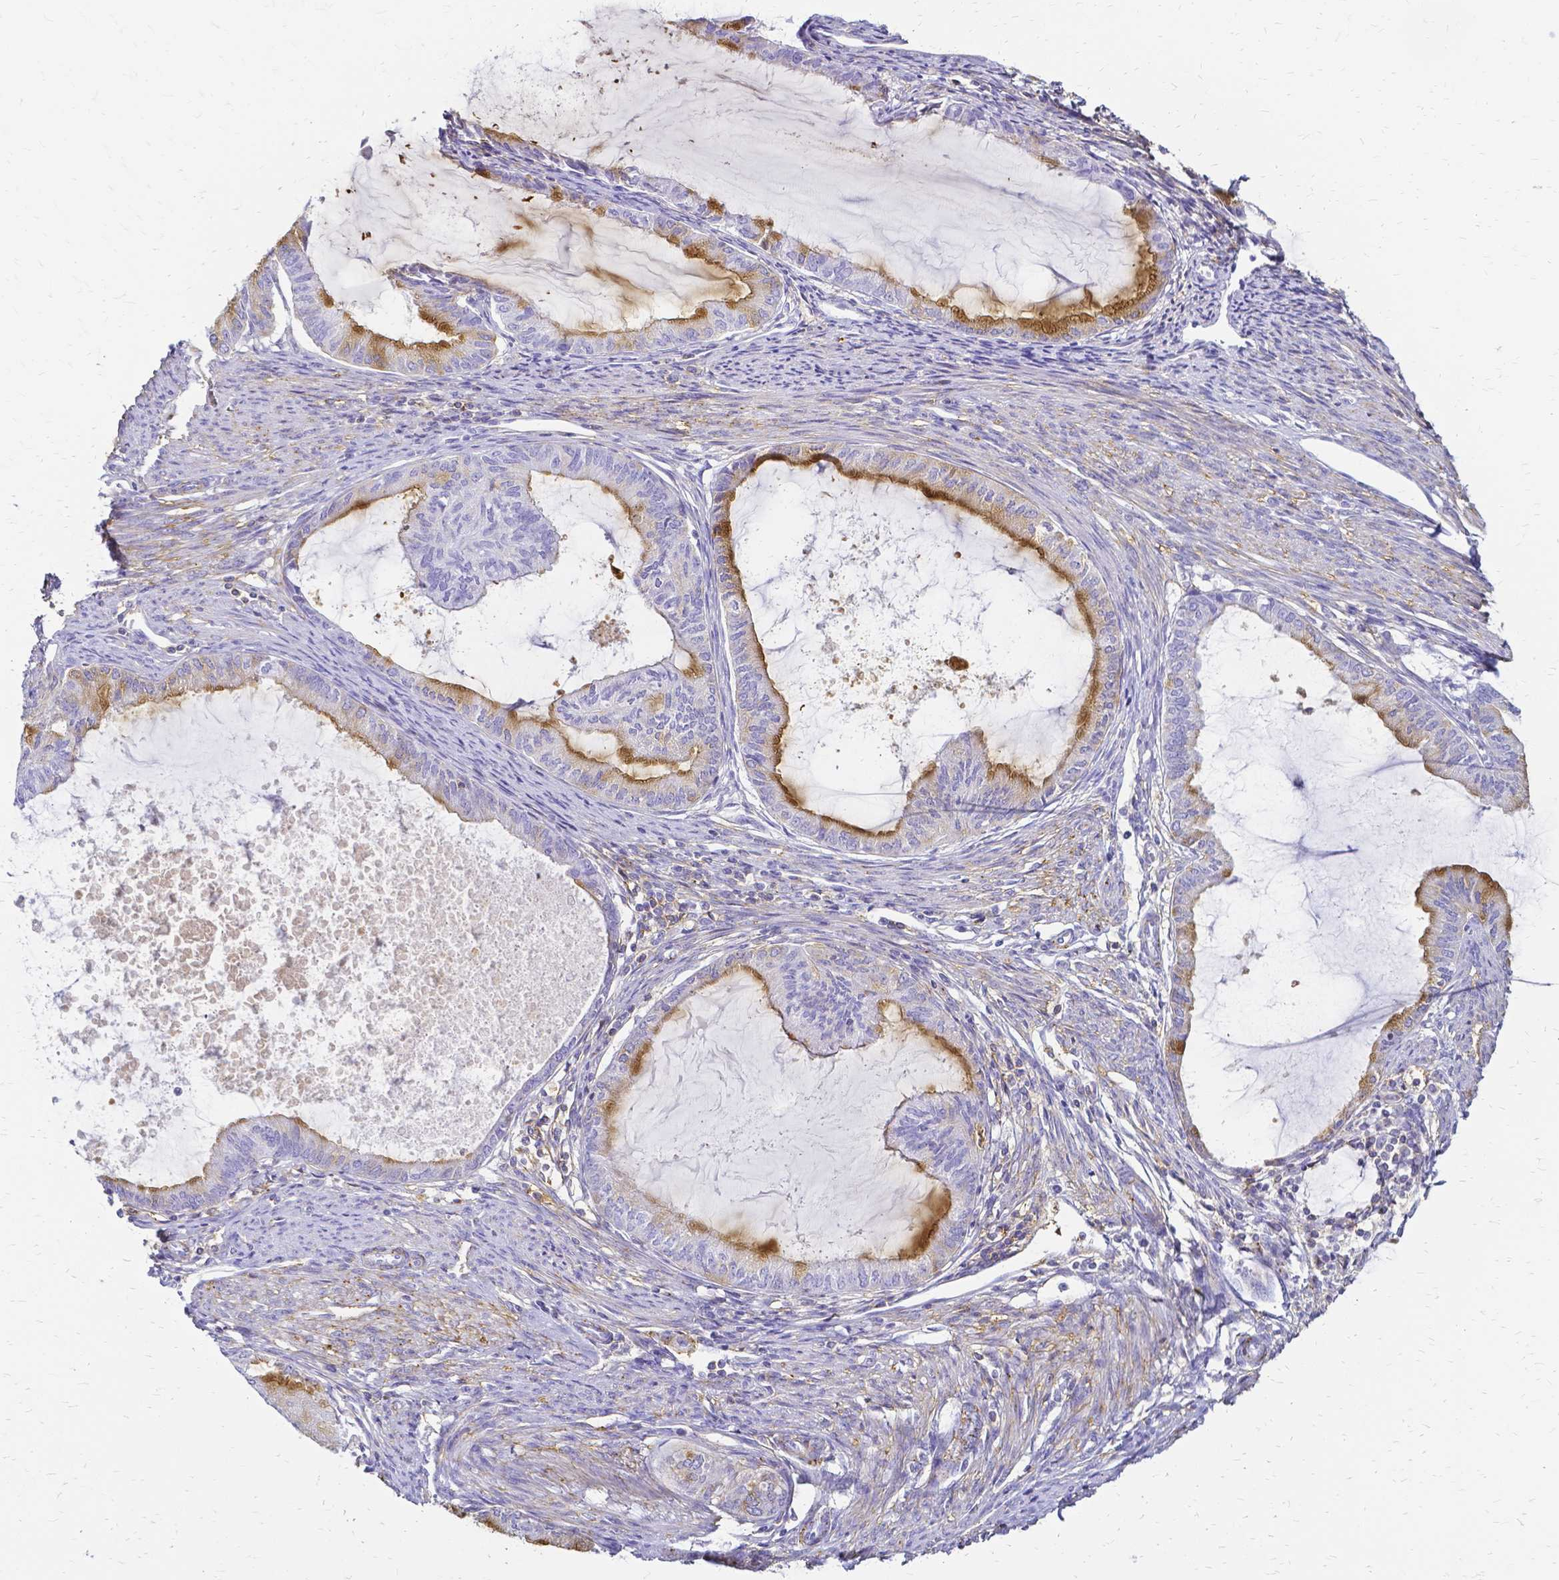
{"staining": {"intensity": "moderate", "quantity": "25%-75%", "location": "cytoplasmic/membranous"}, "tissue": "endometrial cancer", "cell_type": "Tumor cells", "image_type": "cancer", "snomed": [{"axis": "morphology", "description": "Adenocarcinoma, NOS"}, {"axis": "topography", "description": "Endometrium"}], "caption": "The immunohistochemical stain highlights moderate cytoplasmic/membranous staining in tumor cells of adenocarcinoma (endometrial) tissue.", "gene": "HSPA12A", "patient": {"sex": "female", "age": 86}}